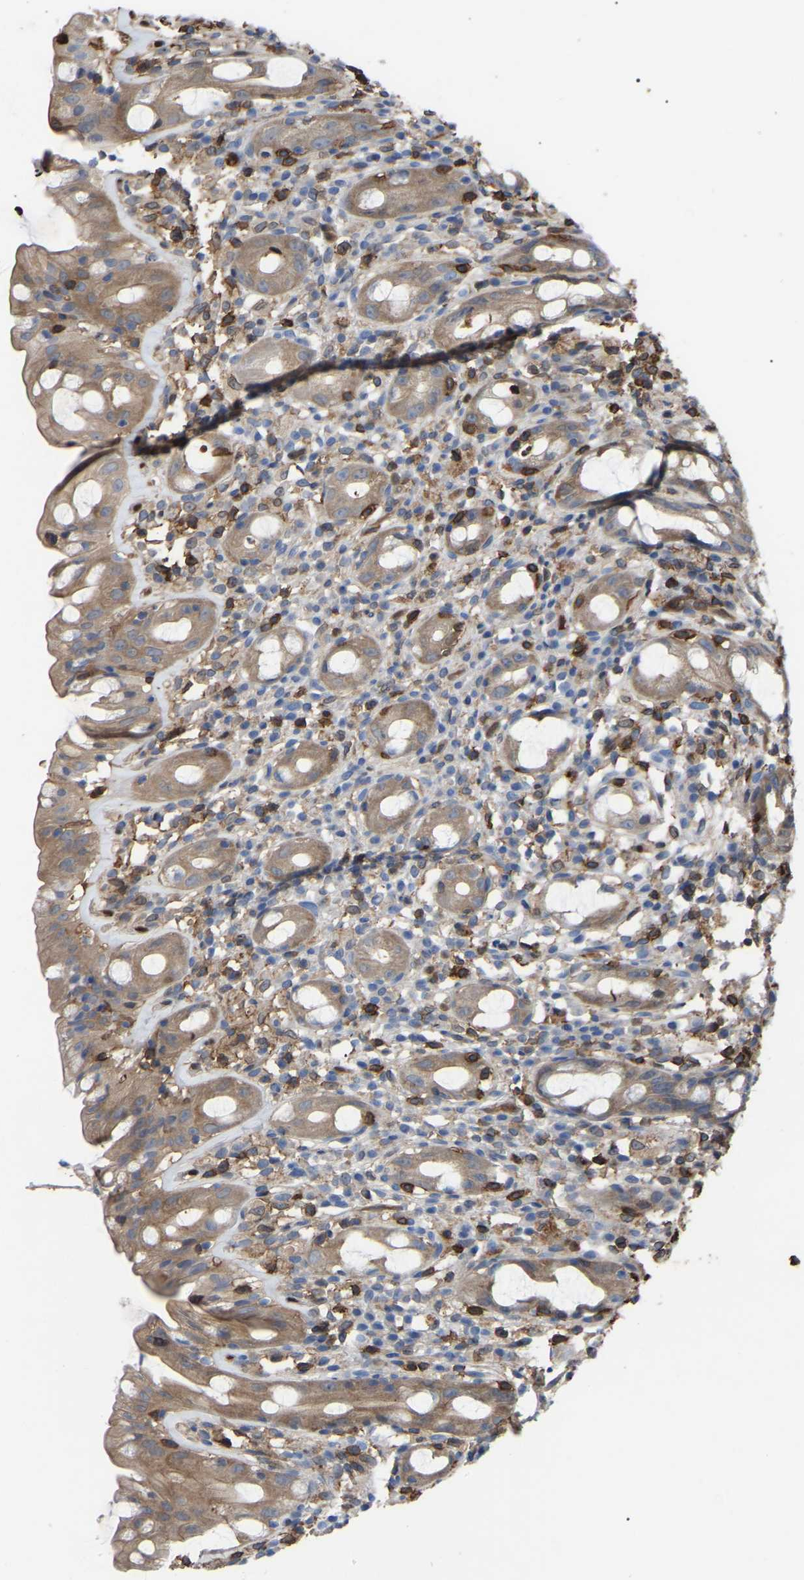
{"staining": {"intensity": "moderate", "quantity": ">75%", "location": "cytoplasmic/membranous"}, "tissue": "rectum", "cell_type": "Glandular cells", "image_type": "normal", "snomed": [{"axis": "morphology", "description": "Normal tissue, NOS"}, {"axis": "topography", "description": "Rectum"}], "caption": "Immunohistochemical staining of normal human rectum exhibits moderate cytoplasmic/membranous protein positivity in about >75% of glandular cells. The staining is performed using DAB brown chromogen to label protein expression. The nuclei are counter-stained blue using hematoxylin.", "gene": "CIT", "patient": {"sex": "male", "age": 44}}